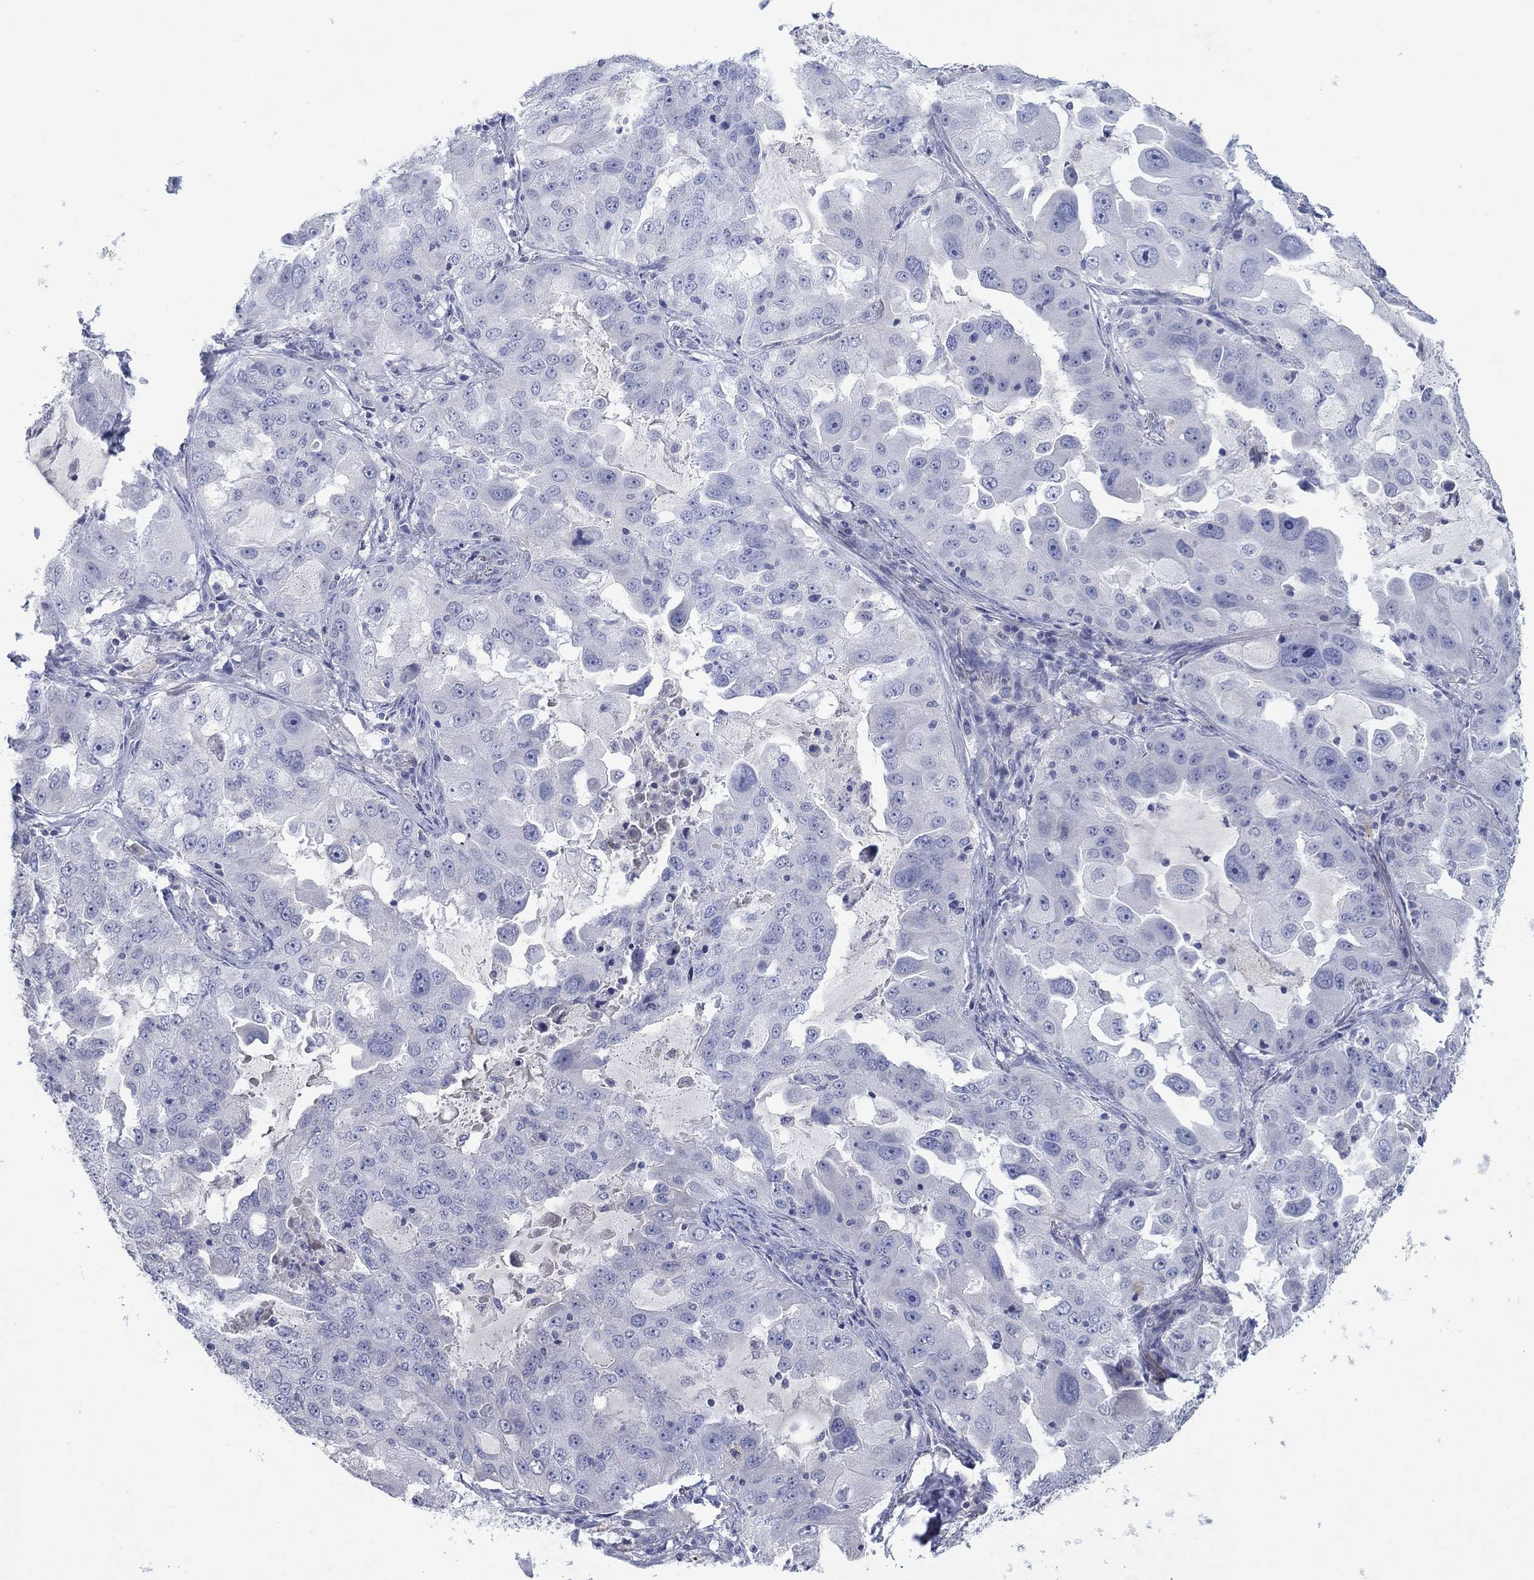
{"staining": {"intensity": "negative", "quantity": "none", "location": "none"}, "tissue": "lung cancer", "cell_type": "Tumor cells", "image_type": "cancer", "snomed": [{"axis": "morphology", "description": "Adenocarcinoma, NOS"}, {"axis": "topography", "description": "Lung"}], "caption": "IHC of lung cancer (adenocarcinoma) shows no positivity in tumor cells.", "gene": "KRT40", "patient": {"sex": "female", "age": 61}}